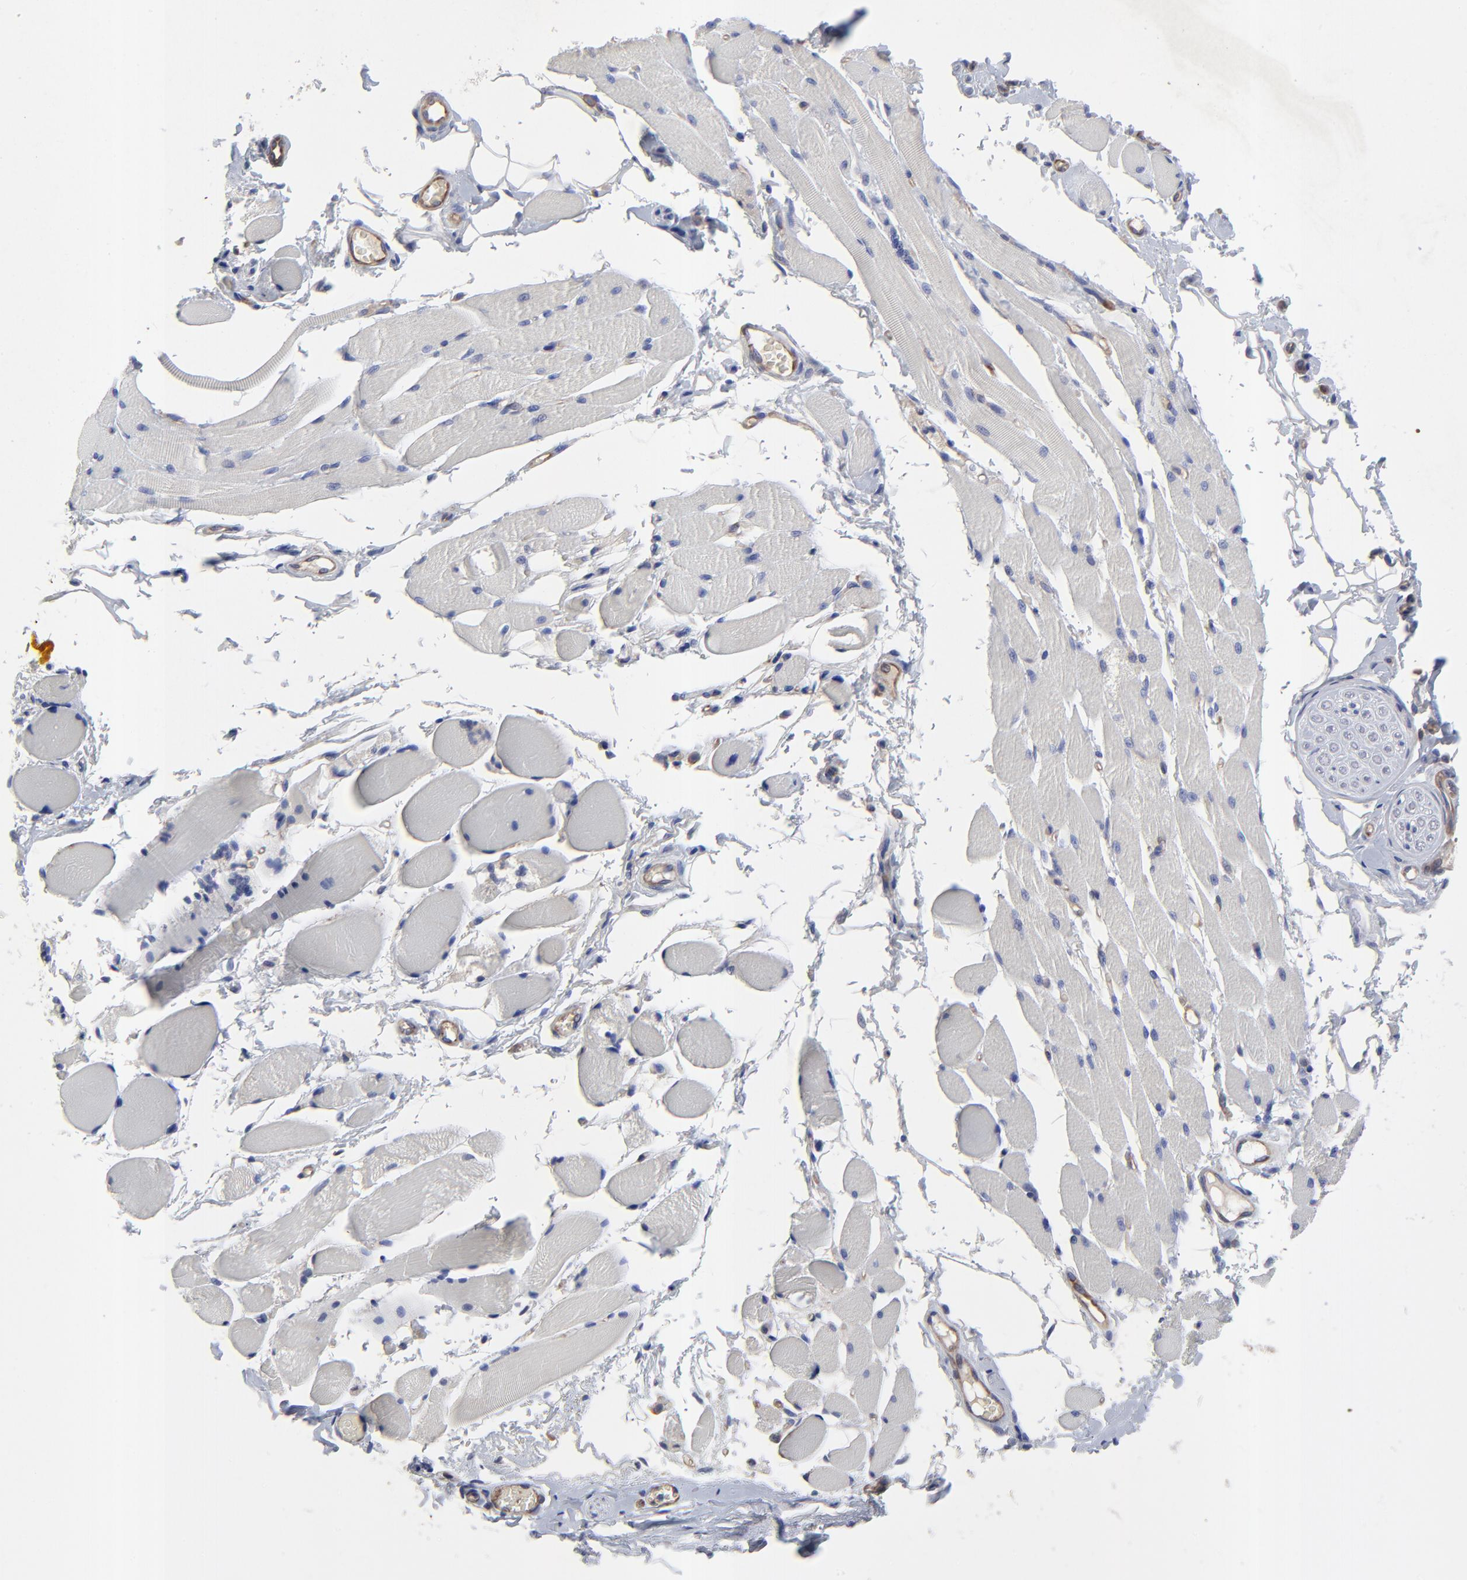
{"staining": {"intensity": "negative", "quantity": "none", "location": "none"}, "tissue": "adipose tissue", "cell_type": "Adipocytes", "image_type": "normal", "snomed": [{"axis": "morphology", "description": "Normal tissue, NOS"}, {"axis": "morphology", "description": "Squamous cell carcinoma, NOS"}, {"axis": "topography", "description": "Skeletal muscle"}, {"axis": "topography", "description": "Soft tissue"}, {"axis": "topography", "description": "Oral tissue"}], "caption": "Immunohistochemistry (IHC) of benign human adipose tissue exhibits no expression in adipocytes.", "gene": "SULF2", "patient": {"sex": "male", "age": 54}}